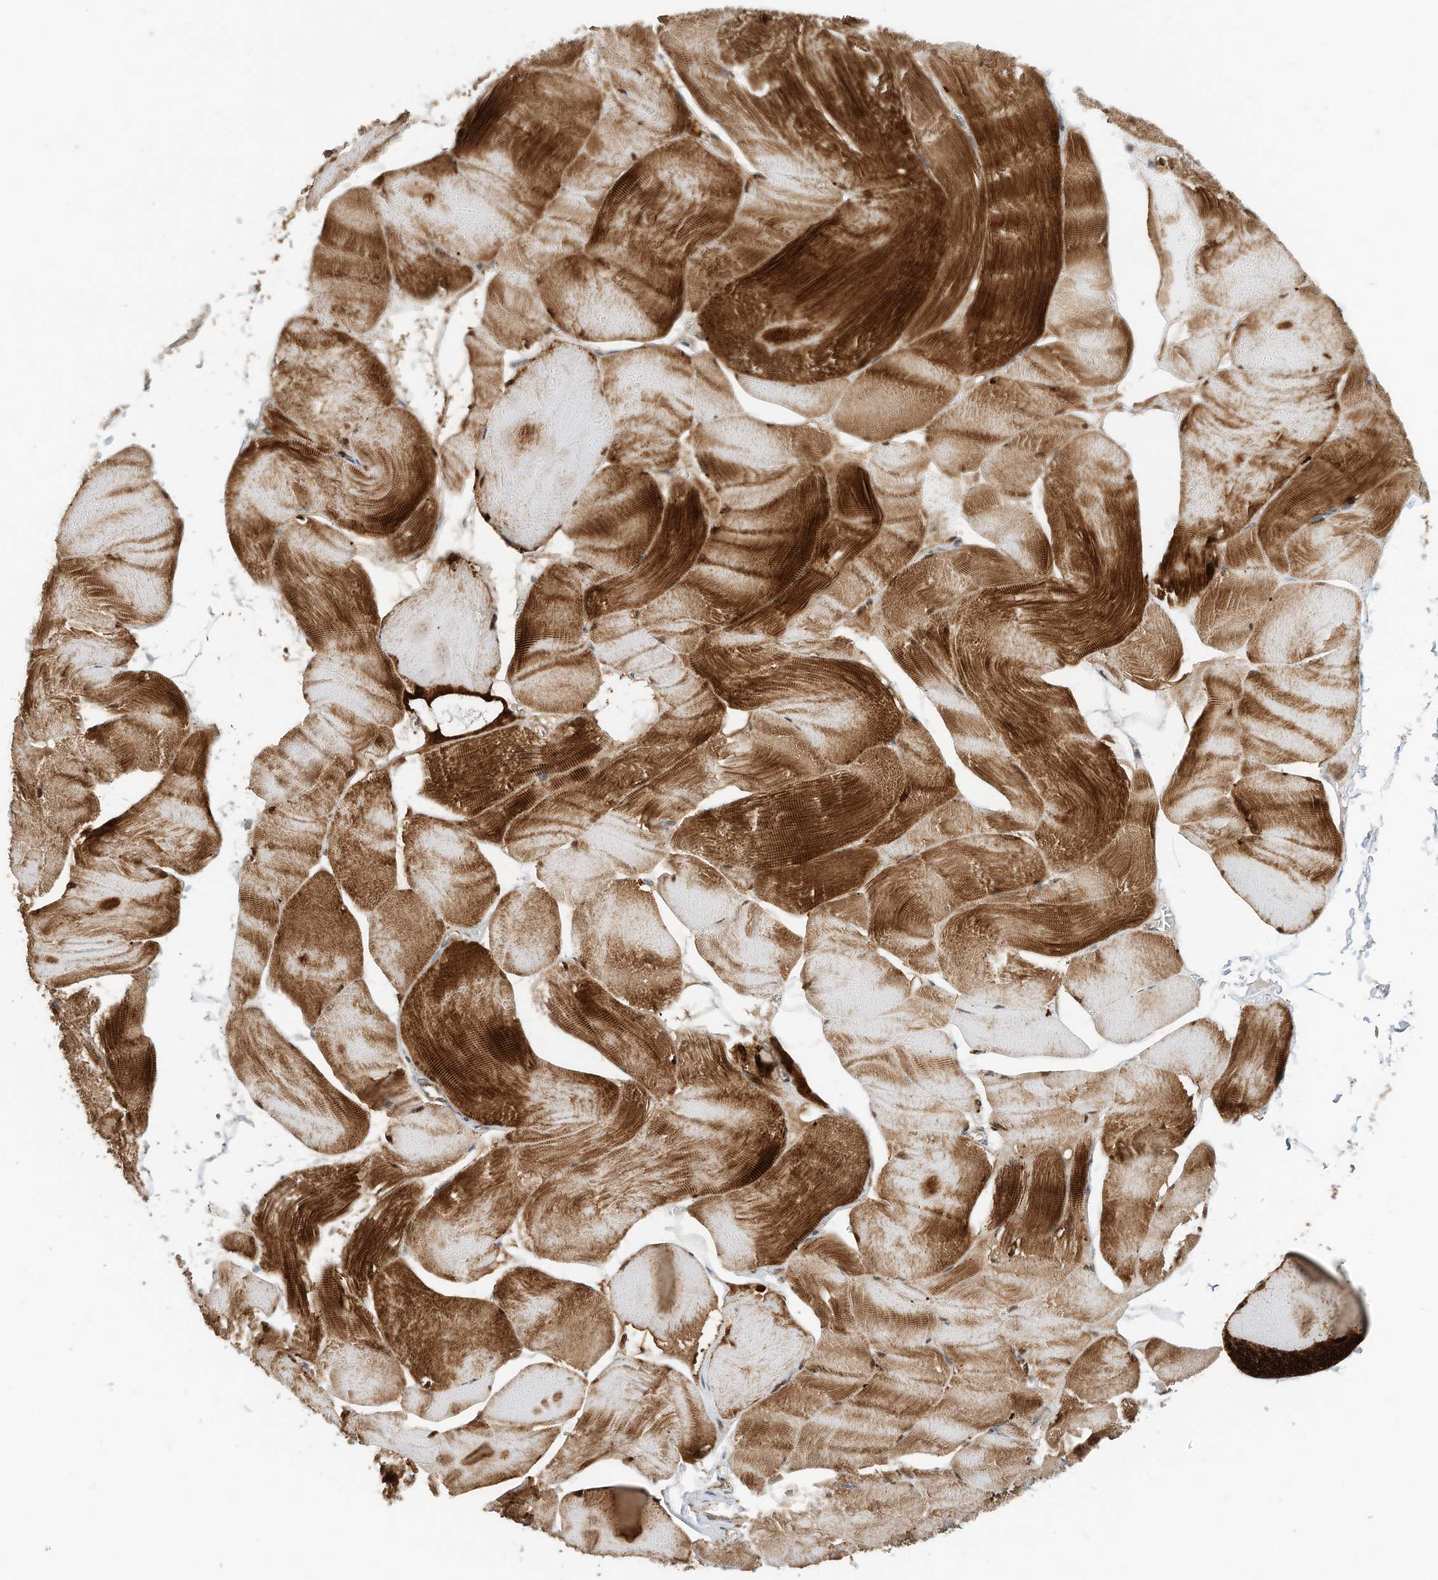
{"staining": {"intensity": "strong", "quantity": ">75%", "location": "cytoplasmic/membranous"}, "tissue": "skeletal muscle", "cell_type": "Myocytes", "image_type": "normal", "snomed": [{"axis": "morphology", "description": "Normal tissue, NOS"}, {"axis": "morphology", "description": "Basal cell carcinoma"}, {"axis": "topography", "description": "Skeletal muscle"}], "caption": "The photomicrograph reveals a brown stain indicating the presence of a protein in the cytoplasmic/membranous of myocytes in skeletal muscle. (Brightfield microscopy of DAB IHC at high magnification).", "gene": "CPAMD8", "patient": {"sex": "female", "age": 64}}